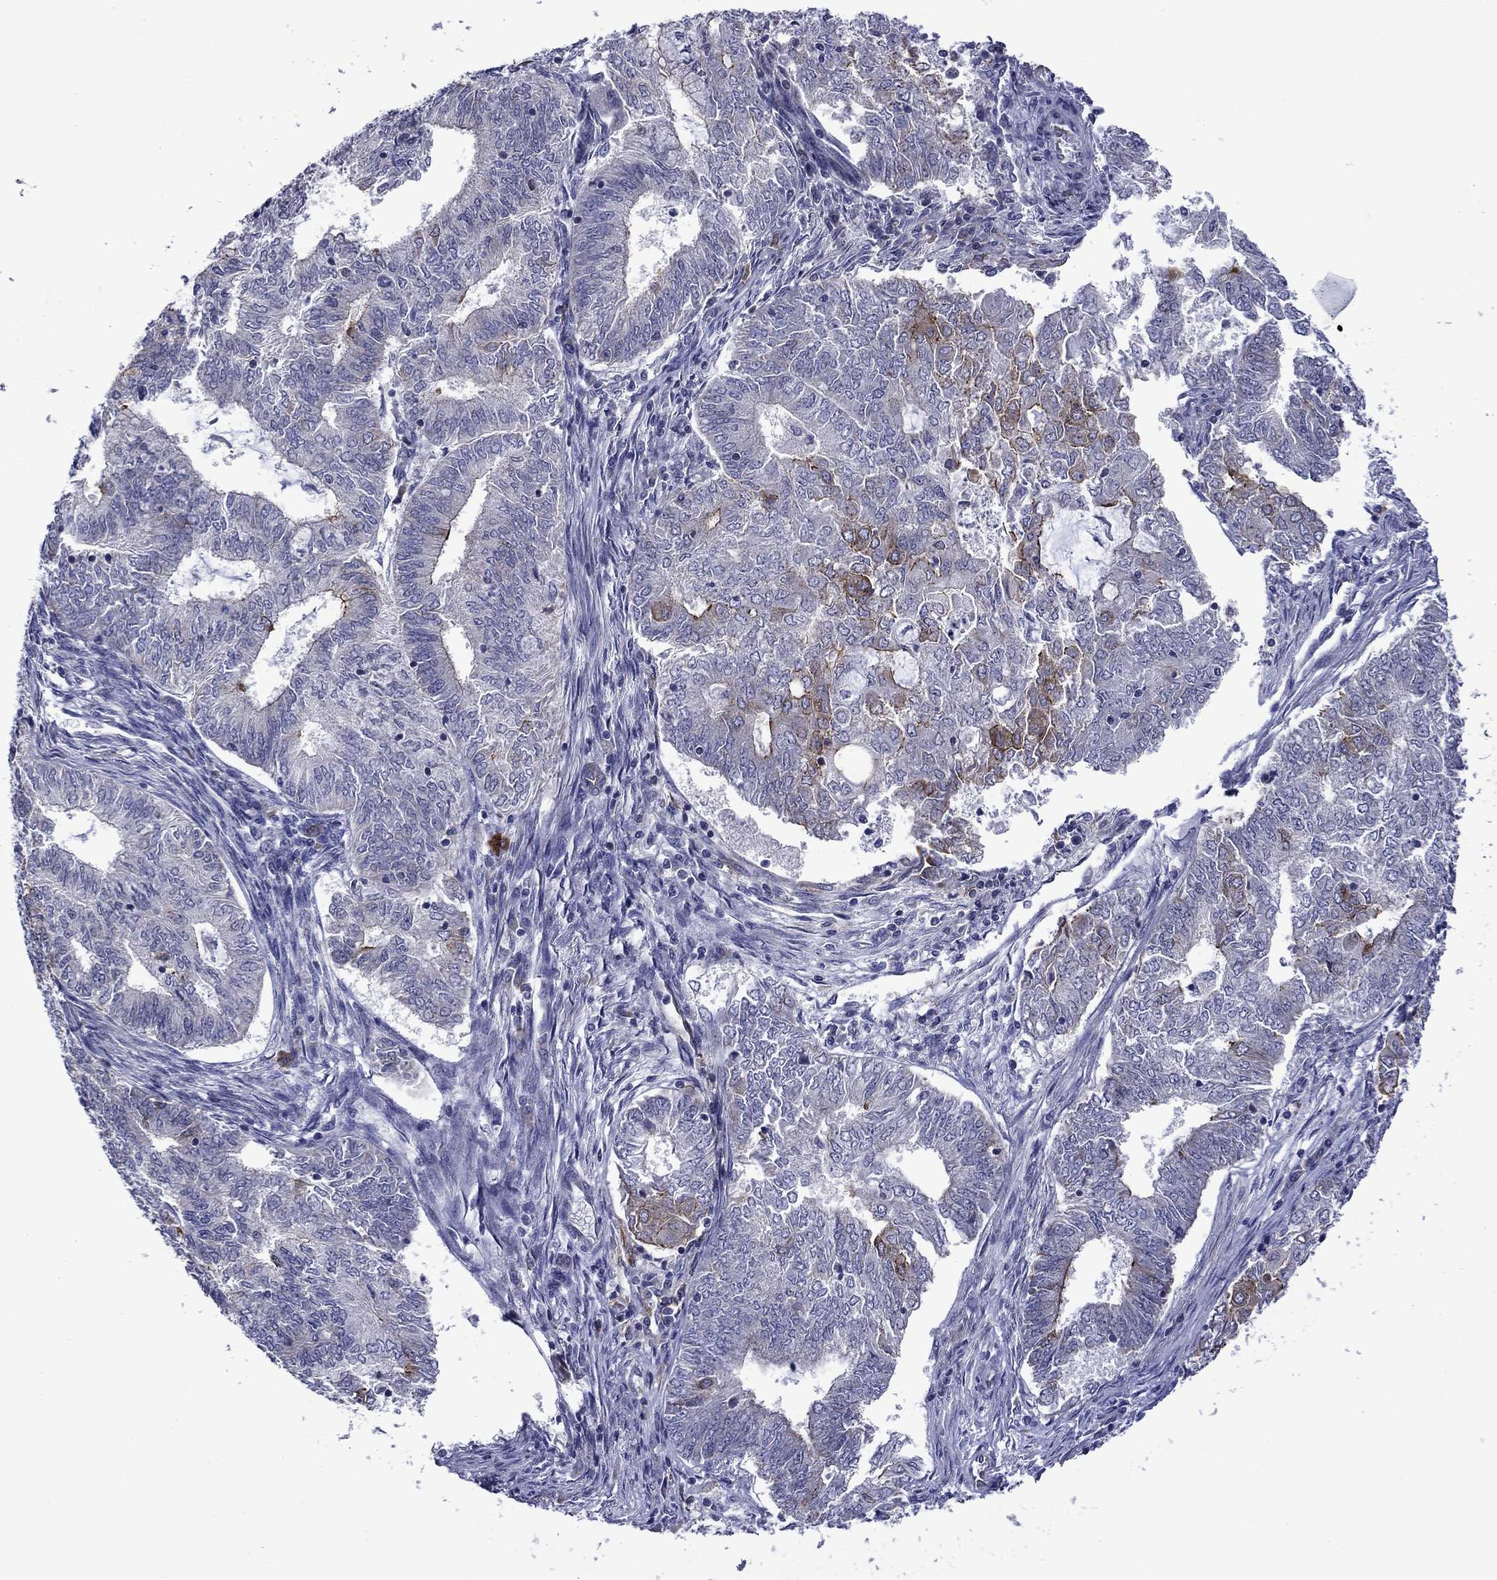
{"staining": {"intensity": "strong", "quantity": "<25%", "location": "cytoplasmic/membranous"}, "tissue": "endometrial cancer", "cell_type": "Tumor cells", "image_type": "cancer", "snomed": [{"axis": "morphology", "description": "Adenocarcinoma, NOS"}, {"axis": "topography", "description": "Endometrium"}], "caption": "A micrograph of endometrial cancer stained for a protein exhibits strong cytoplasmic/membranous brown staining in tumor cells.", "gene": "LMO7", "patient": {"sex": "female", "age": 62}}